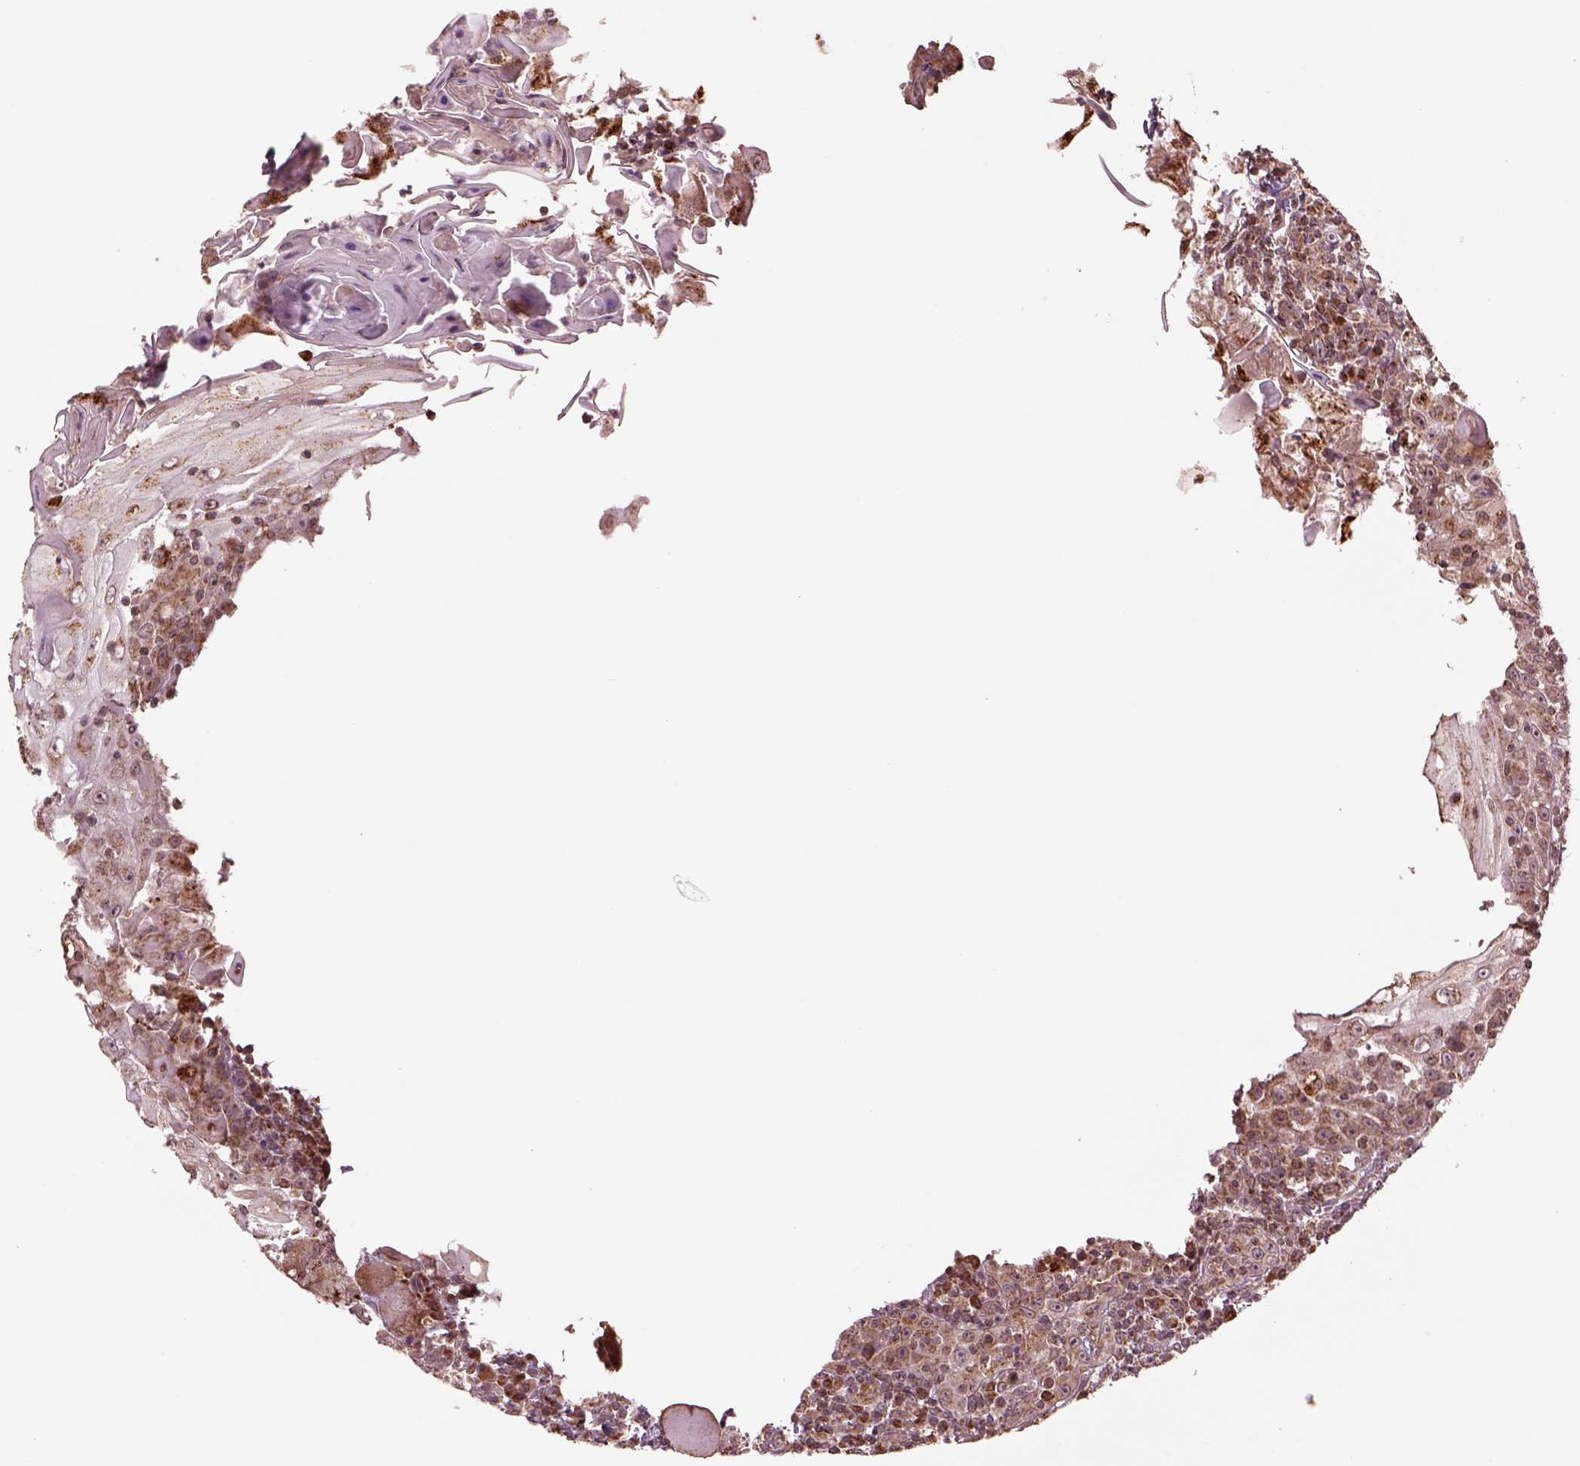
{"staining": {"intensity": "moderate", "quantity": ">75%", "location": "cytoplasmic/membranous"}, "tissue": "head and neck cancer", "cell_type": "Tumor cells", "image_type": "cancer", "snomed": [{"axis": "morphology", "description": "Squamous cell carcinoma, NOS"}, {"axis": "topography", "description": "Head-Neck"}], "caption": "Head and neck cancer (squamous cell carcinoma) stained with a protein marker exhibits moderate staining in tumor cells.", "gene": "SEL1L3", "patient": {"sex": "male", "age": 52}}